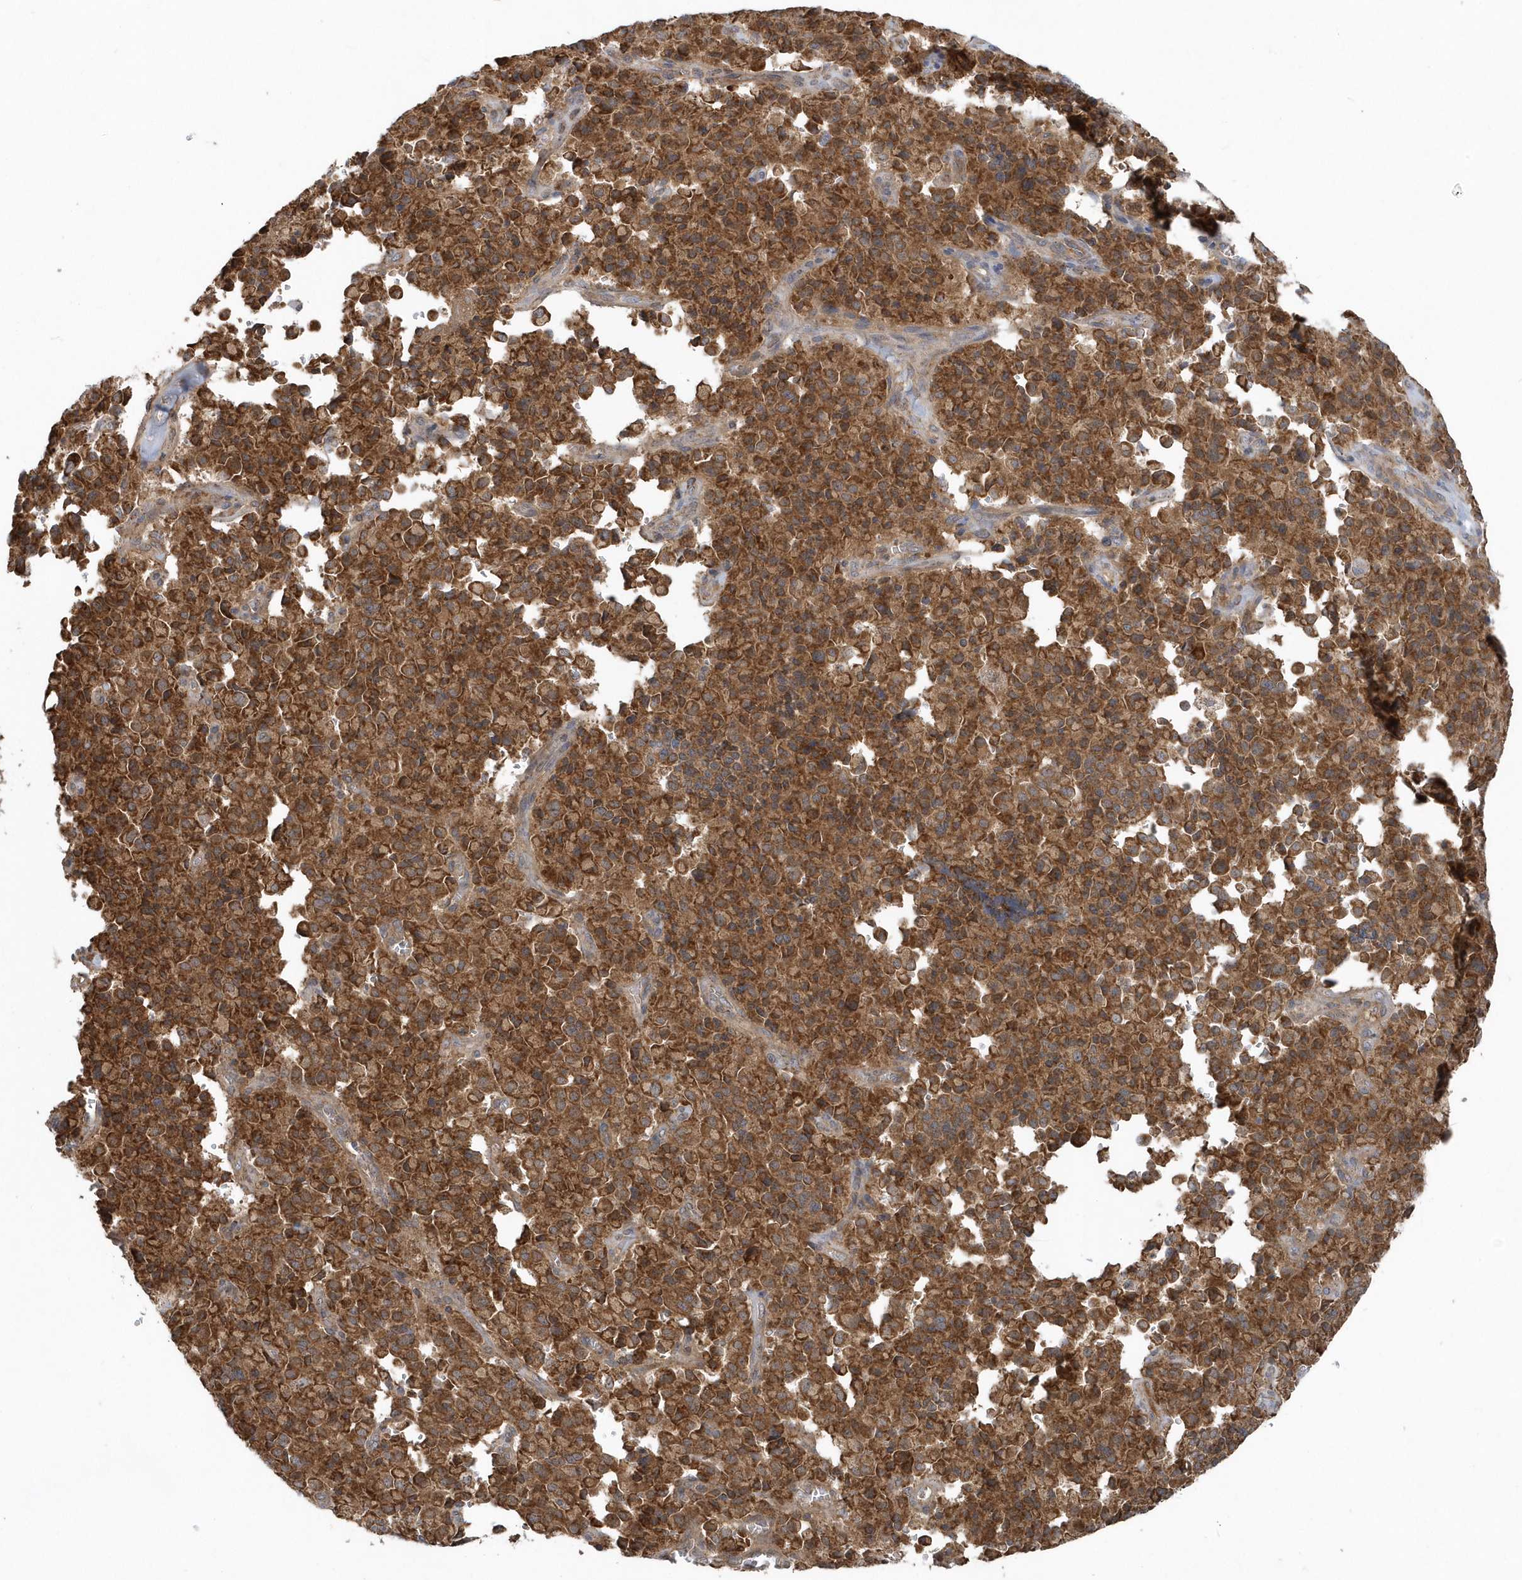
{"staining": {"intensity": "strong", "quantity": ">75%", "location": "cytoplasmic/membranous"}, "tissue": "pancreatic cancer", "cell_type": "Tumor cells", "image_type": "cancer", "snomed": [{"axis": "morphology", "description": "Adenocarcinoma, NOS"}, {"axis": "topography", "description": "Pancreas"}], "caption": "Human pancreatic cancer (adenocarcinoma) stained with a protein marker exhibits strong staining in tumor cells.", "gene": "PPP1R7", "patient": {"sex": "male", "age": 65}}